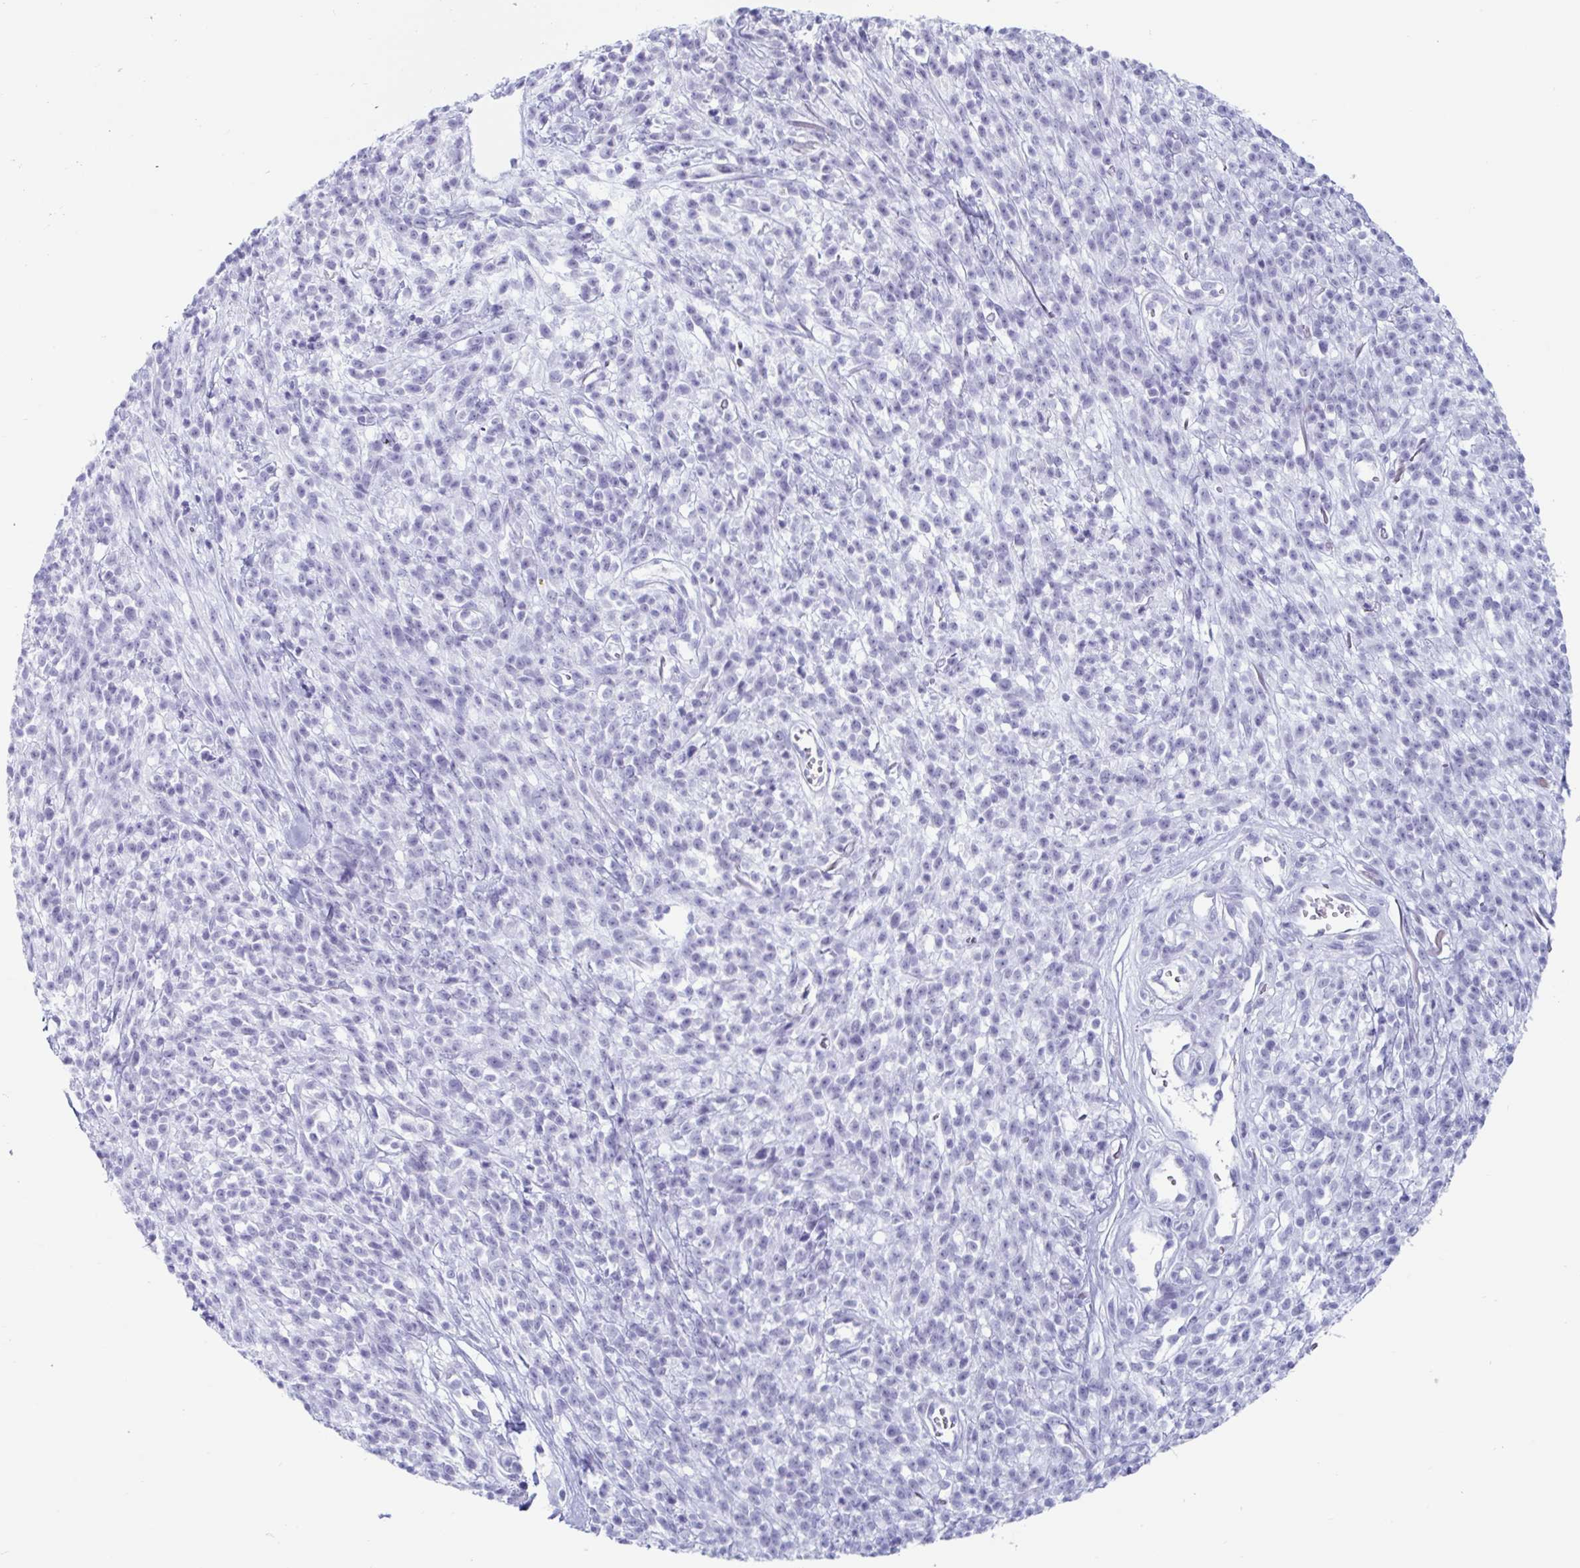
{"staining": {"intensity": "negative", "quantity": "none", "location": "none"}, "tissue": "melanoma", "cell_type": "Tumor cells", "image_type": "cancer", "snomed": [{"axis": "morphology", "description": "Malignant melanoma, NOS"}, {"axis": "topography", "description": "Skin"}, {"axis": "topography", "description": "Skin of trunk"}], "caption": "This is an IHC histopathology image of human melanoma. There is no staining in tumor cells.", "gene": "GKN2", "patient": {"sex": "male", "age": 74}}